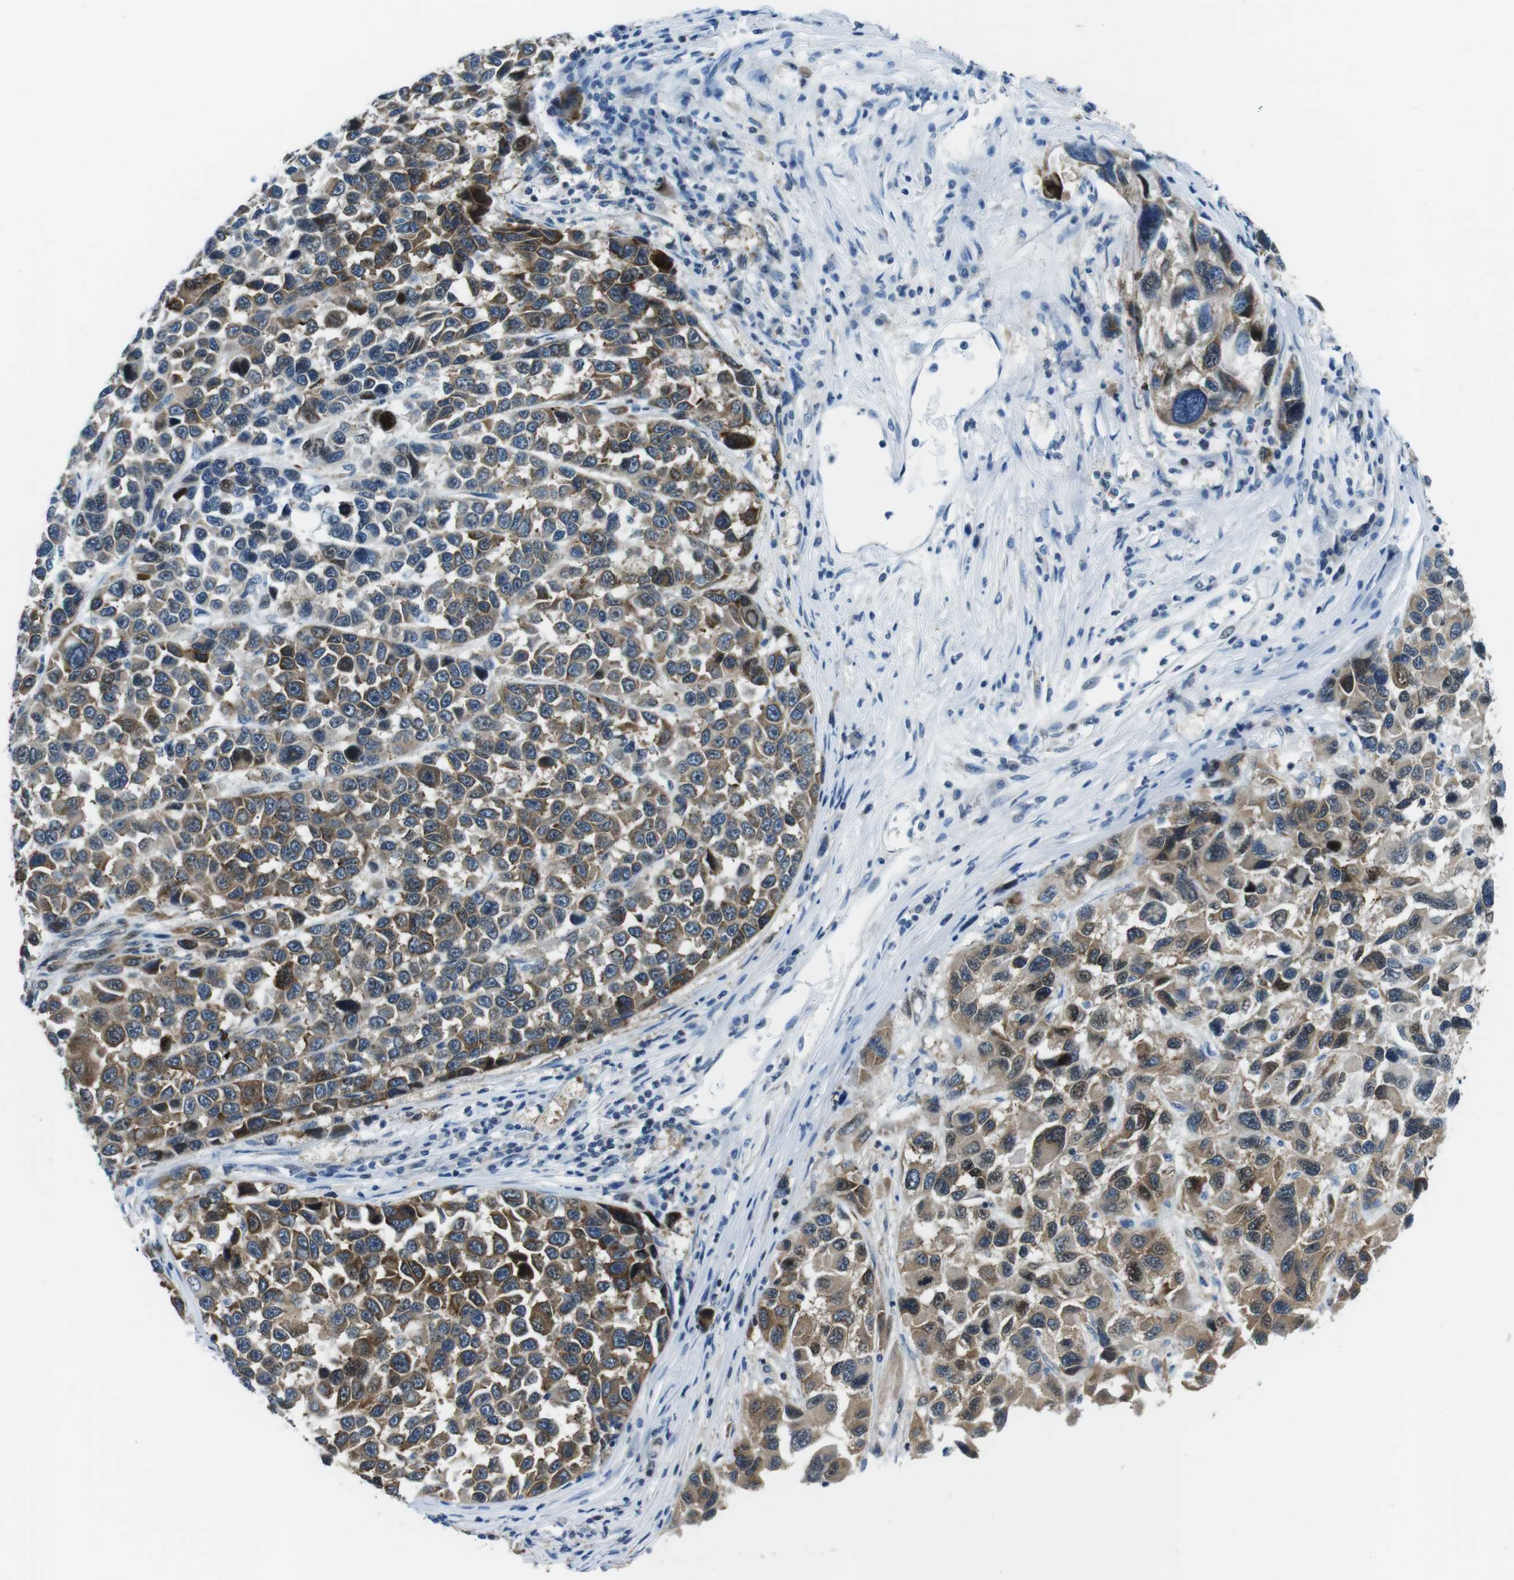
{"staining": {"intensity": "moderate", "quantity": ">75%", "location": "cytoplasmic/membranous"}, "tissue": "melanoma", "cell_type": "Tumor cells", "image_type": "cancer", "snomed": [{"axis": "morphology", "description": "Malignant melanoma, NOS"}, {"axis": "topography", "description": "Skin"}], "caption": "This is a photomicrograph of immunohistochemistry (IHC) staining of melanoma, which shows moderate staining in the cytoplasmic/membranous of tumor cells.", "gene": "PHLDA1", "patient": {"sex": "male", "age": 53}}